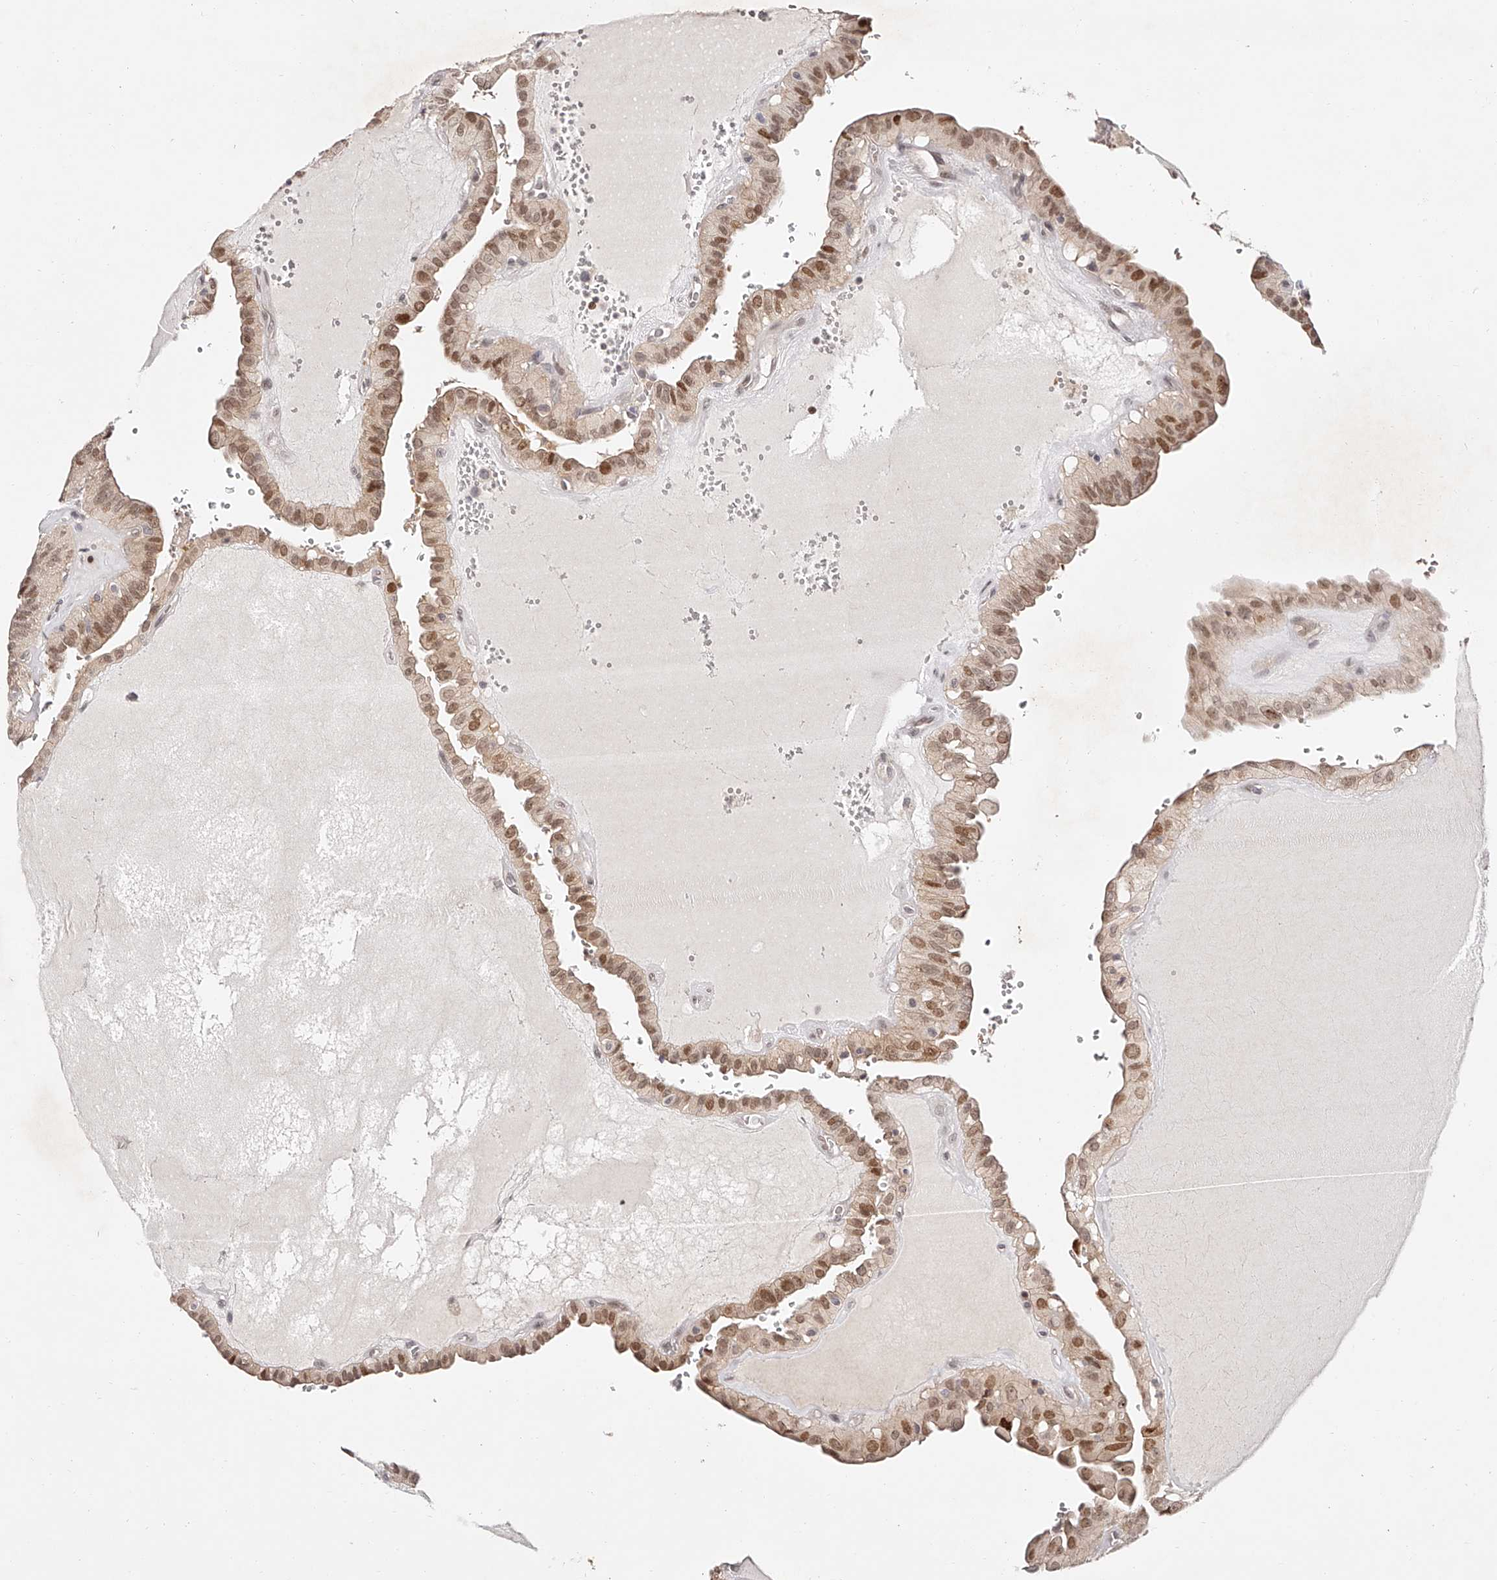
{"staining": {"intensity": "moderate", "quantity": ">75%", "location": "cytoplasmic/membranous,nuclear"}, "tissue": "thyroid cancer", "cell_type": "Tumor cells", "image_type": "cancer", "snomed": [{"axis": "morphology", "description": "Papillary adenocarcinoma, NOS"}, {"axis": "topography", "description": "Thyroid gland"}], "caption": "Immunohistochemistry staining of thyroid cancer (papillary adenocarcinoma), which shows medium levels of moderate cytoplasmic/membranous and nuclear staining in approximately >75% of tumor cells indicating moderate cytoplasmic/membranous and nuclear protein positivity. The staining was performed using DAB (3,3'-diaminobenzidine) (brown) for protein detection and nuclei were counterstained in hematoxylin (blue).", "gene": "USF3", "patient": {"sex": "male", "age": 77}}